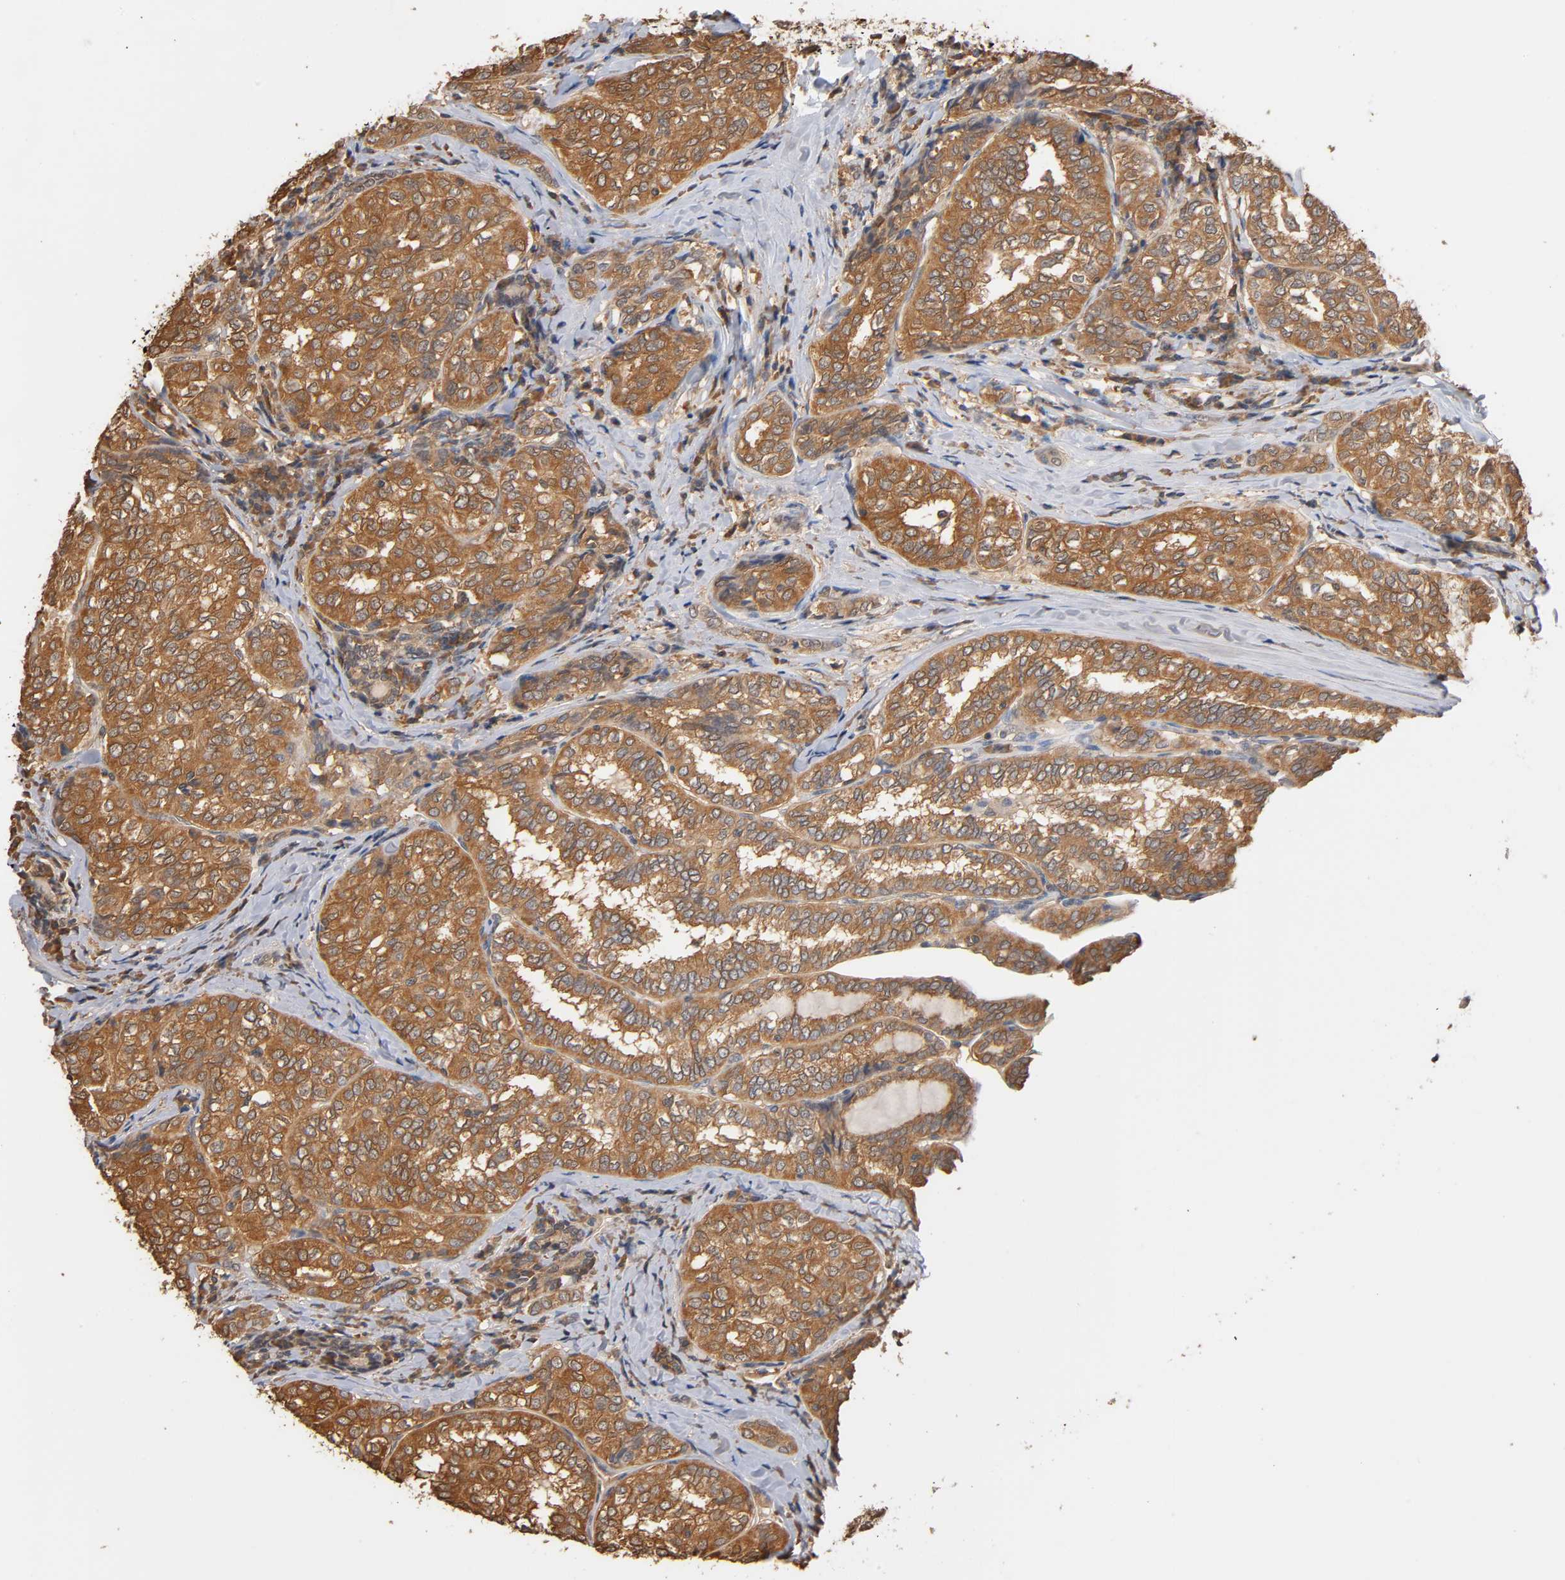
{"staining": {"intensity": "strong", "quantity": ">75%", "location": "cytoplasmic/membranous"}, "tissue": "thyroid cancer", "cell_type": "Tumor cells", "image_type": "cancer", "snomed": [{"axis": "morphology", "description": "Papillary adenocarcinoma, NOS"}, {"axis": "topography", "description": "Thyroid gland"}], "caption": "A high-resolution image shows immunohistochemistry staining of thyroid cancer (papillary adenocarcinoma), which exhibits strong cytoplasmic/membranous staining in about >75% of tumor cells.", "gene": "ALDOA", "patient": {"sex": "female", "age": 30}}